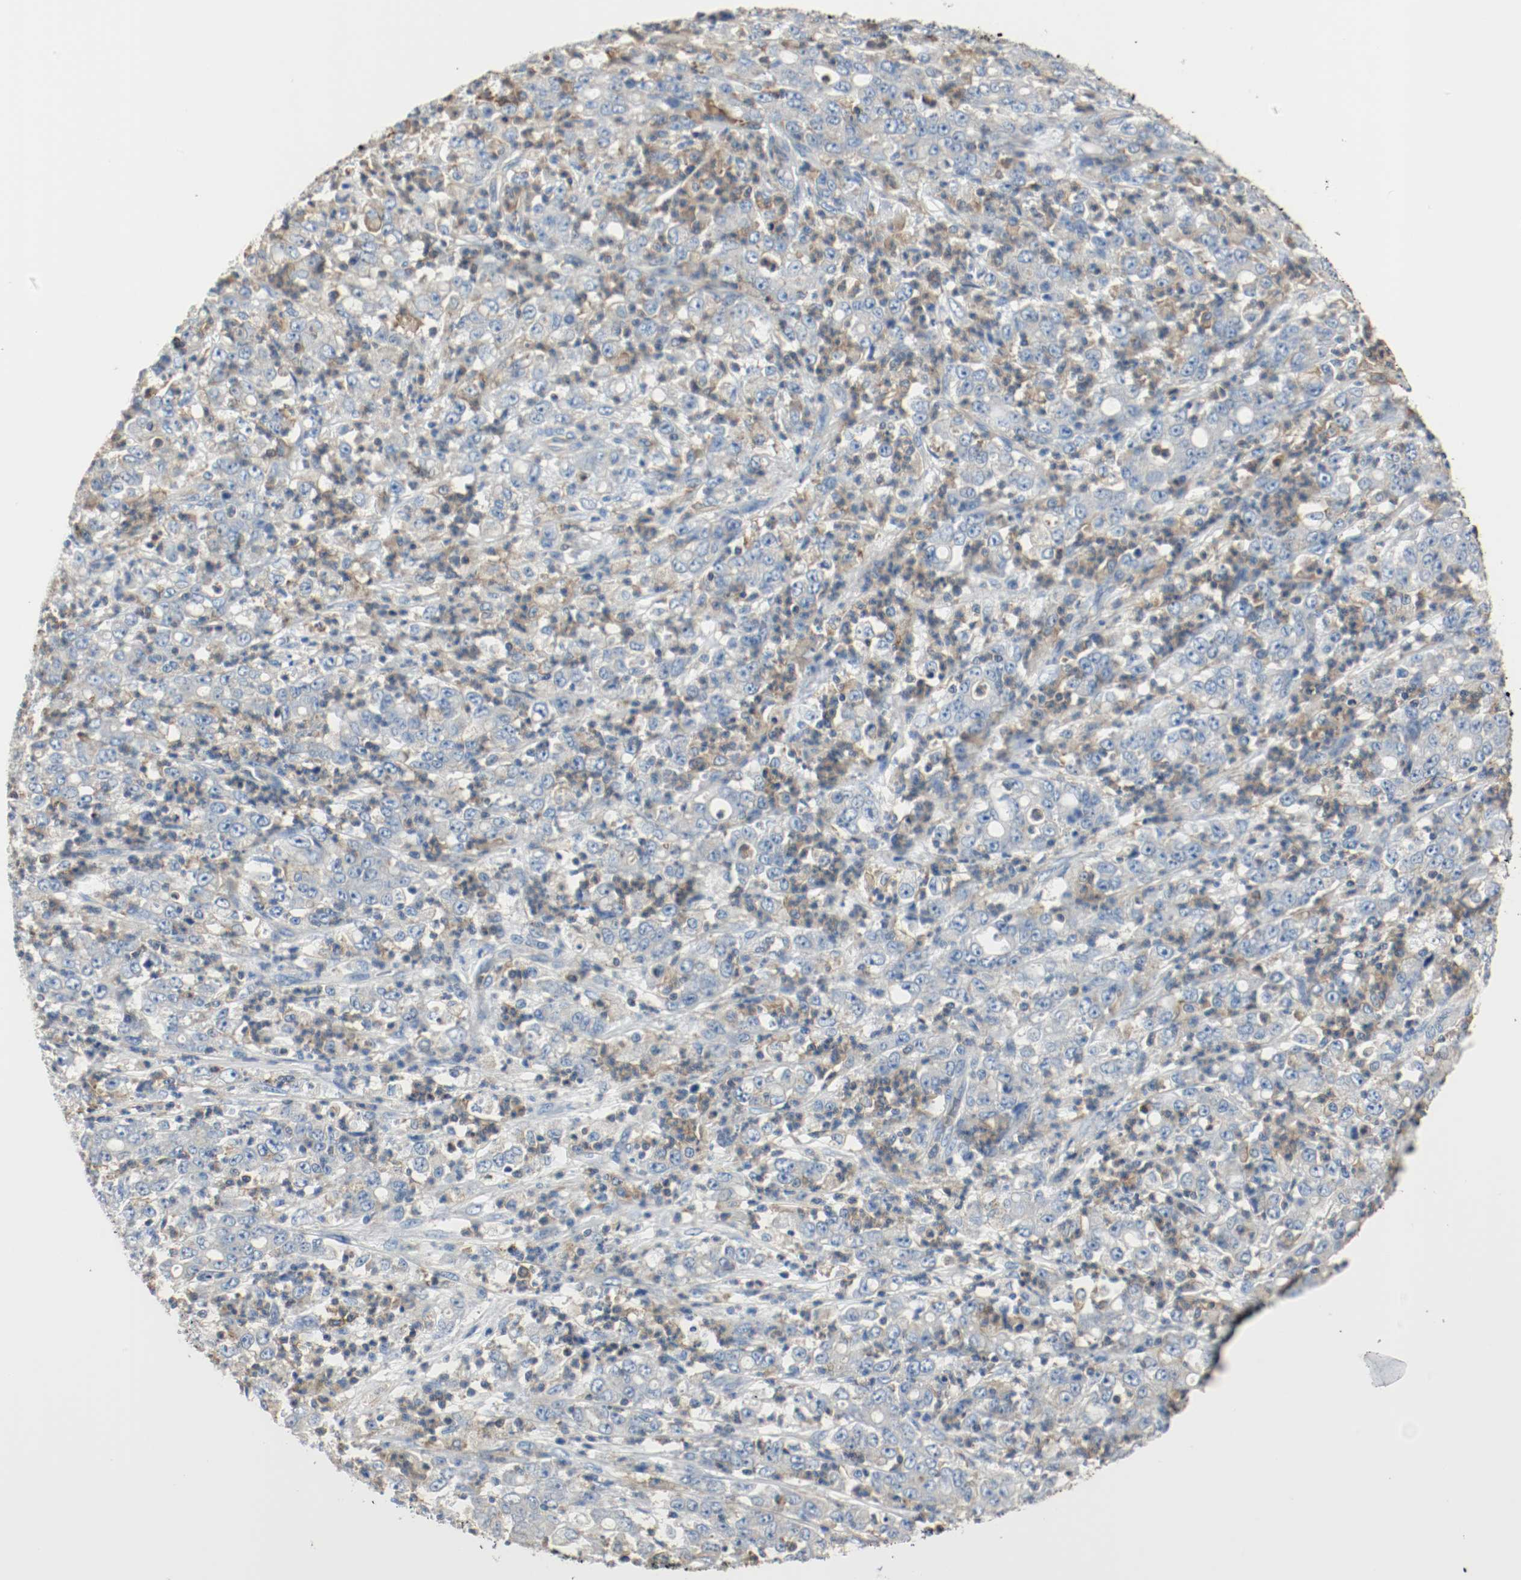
{"staining": {"intensity": "weak", "quantity": "25%-75%", "location": "cytoplasmic/membranous"}, "tissue": "stomach cancer", "cell_type": "Tumor cells", "image_type": "cancer", "snomed": [{"axis": "morphology", "description": "Adenocarcinoma, NOS"}, {"axis": "topography", "description": "Stomach, lower"}], "caption": "Weak cytoplasmic/membranous protein expression is appreciated in about 25%-75% of tumor cells in stomach cancer.", "gene": "ARPC1B", "patient": {"sex": "female", "age": 71}}